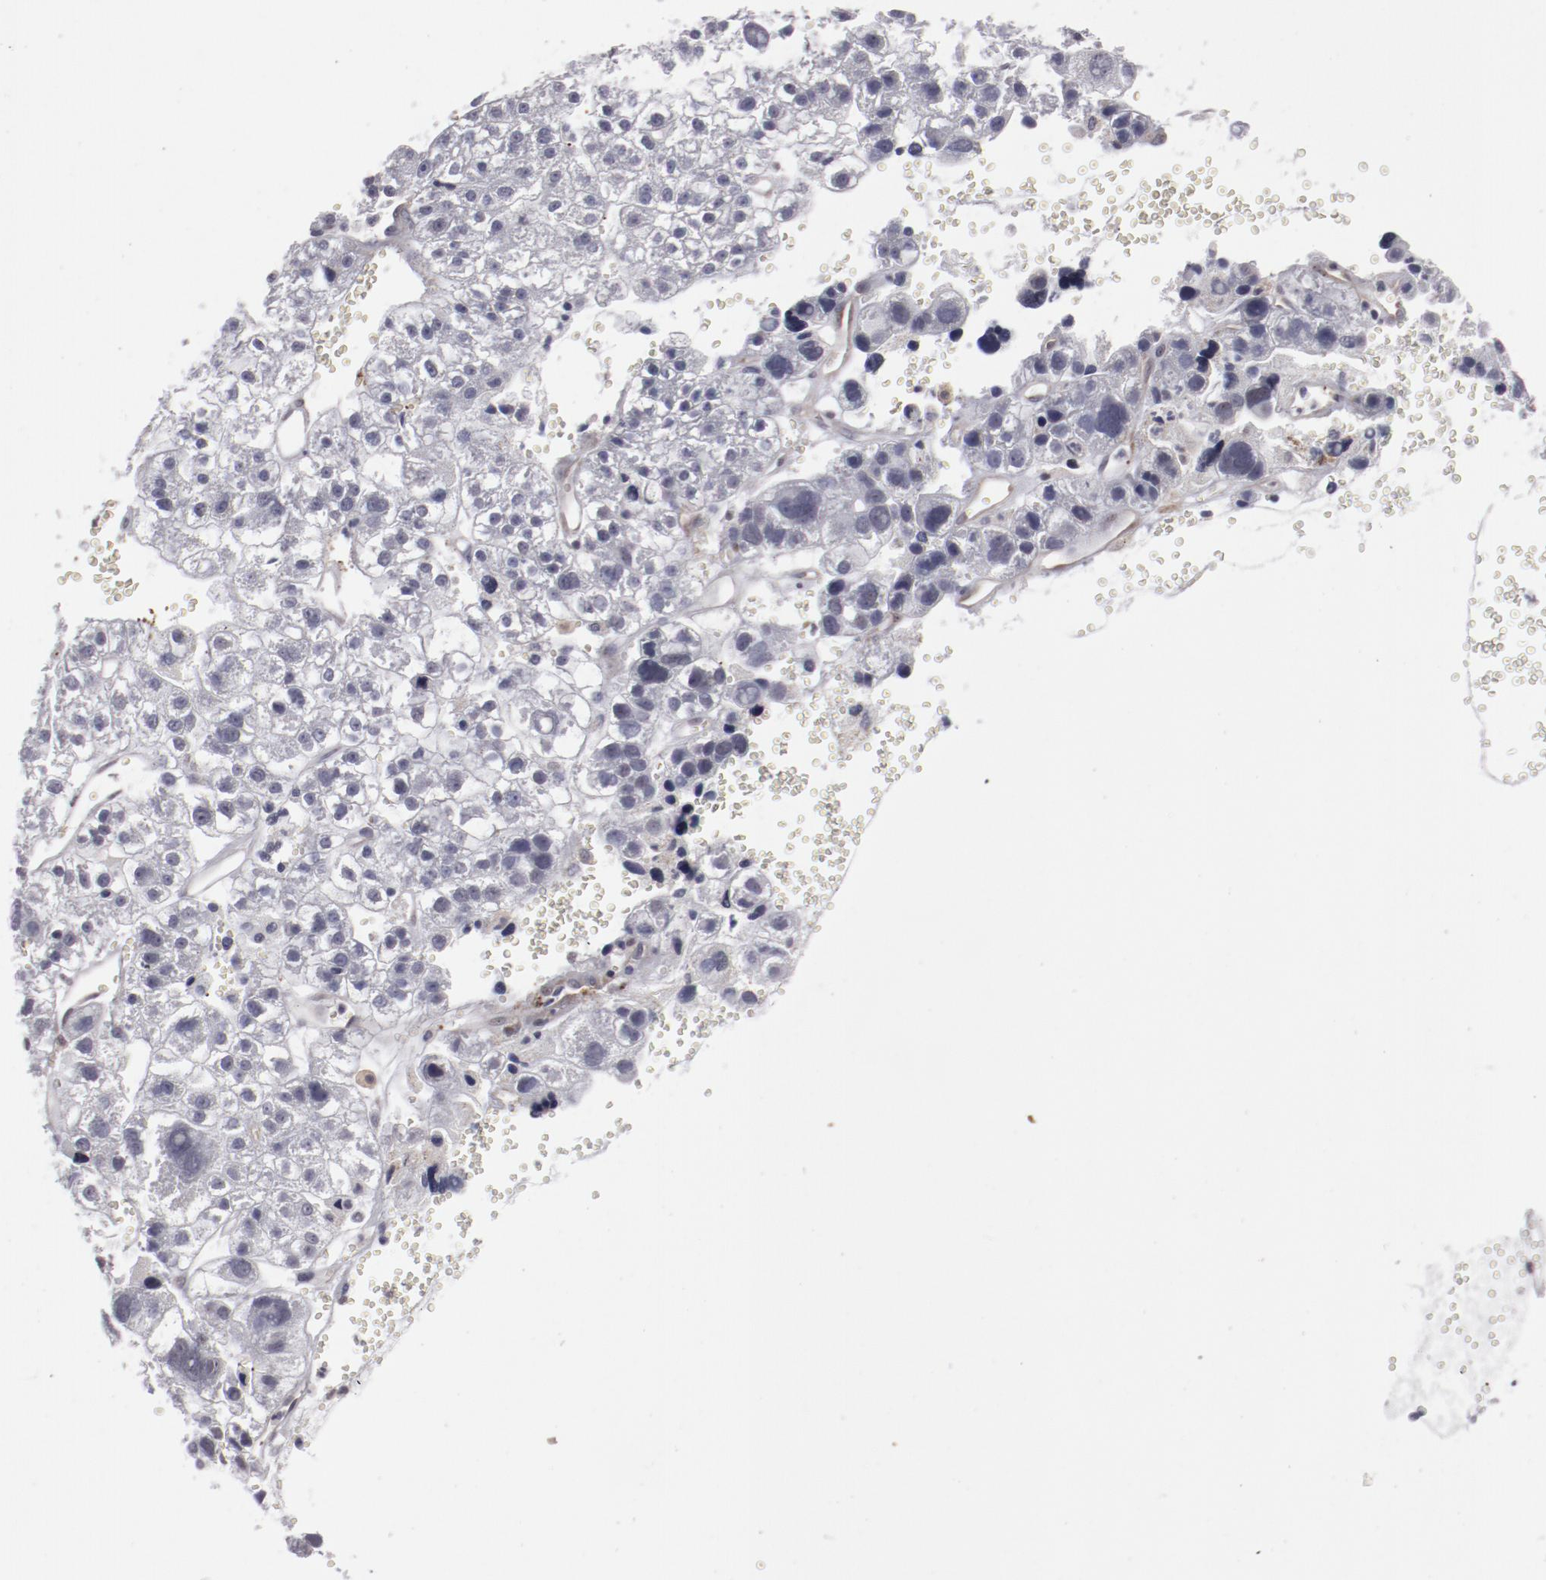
{"staining": {"intensity": "negative", "quantity": "none", "location": "none"}, "tissue": "liver cancer", "cell_type": "Tumor cells", "image_type": "cancer", "snomed": [{"axis": "morphology", "description": "Carcinoma, Hepatocellular, NOS"}, {"axis": "topography", "description": "Liver"}], "caption": "Liver hepatocellular carcinoma was stained to show a protein in brown. There is no significant staining in tumor cells. The staining is performed using DAB (3,3'-diaminobenzidine) brown chromogen with nuclei counter-stained in using hematoxylin.", "gene": "LEF1", "patient": {"sex": "female", "age": 85}}